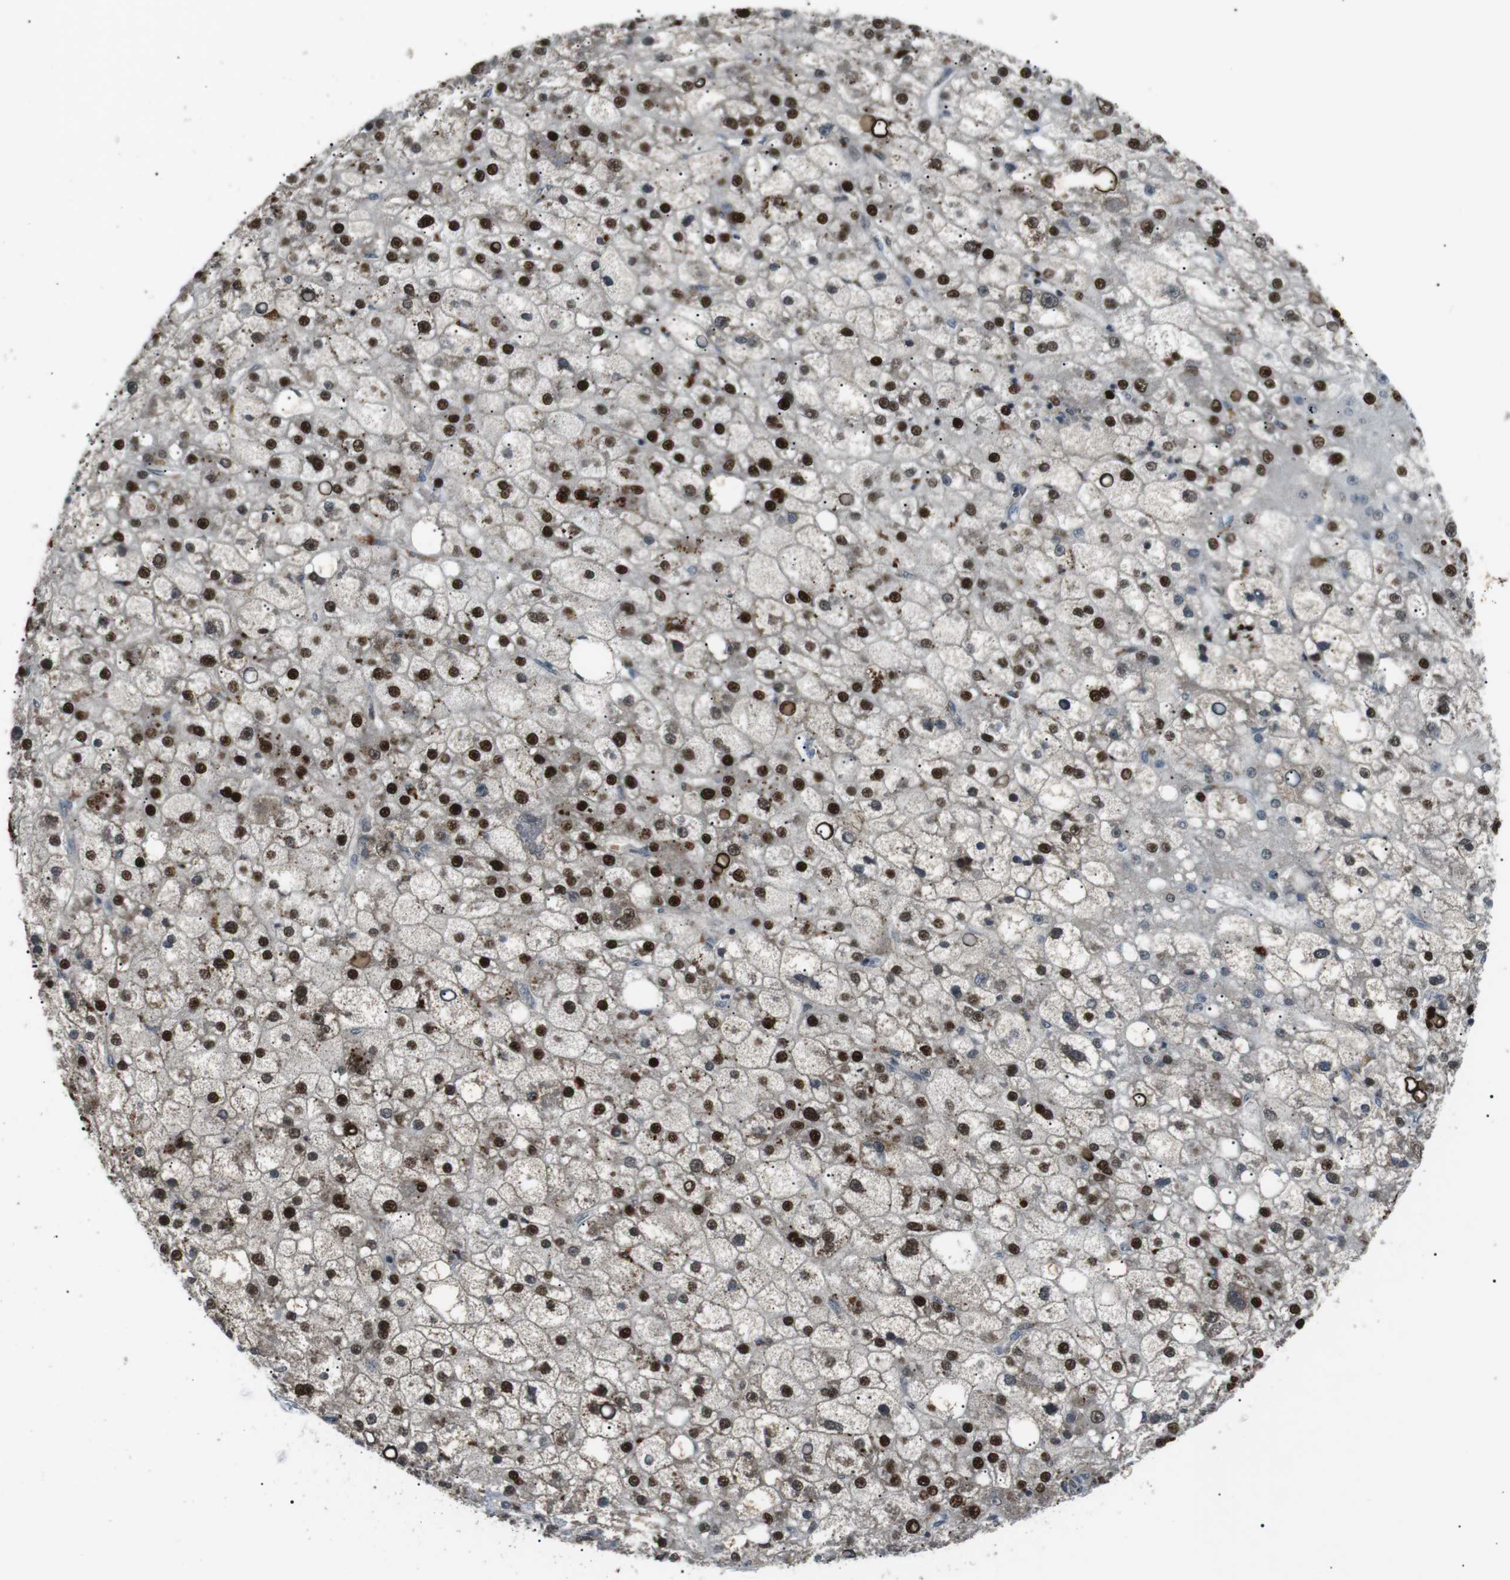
{"staining": {"intensity": "strong", "quantity": ">75%", "location": "nuclear"}, "tissue": "liver cancer", "cell_type": "Tumor cells", "image_type": "cancer", "snomed": [{"axis": "morphology", "description": "Carcinoma, Hepatocellular, NOS"}, {"axis": "topography", "description": "Liver"}], "caption": "IHC image of human hepatocellular carcinoma (liver) stained for a protein (brown), which exhibits high levels of strong nuclear expression in approximately >75% of tumor cells.", "gene": "ORAI3", "patient": {"sex": "male", "age": 67}}